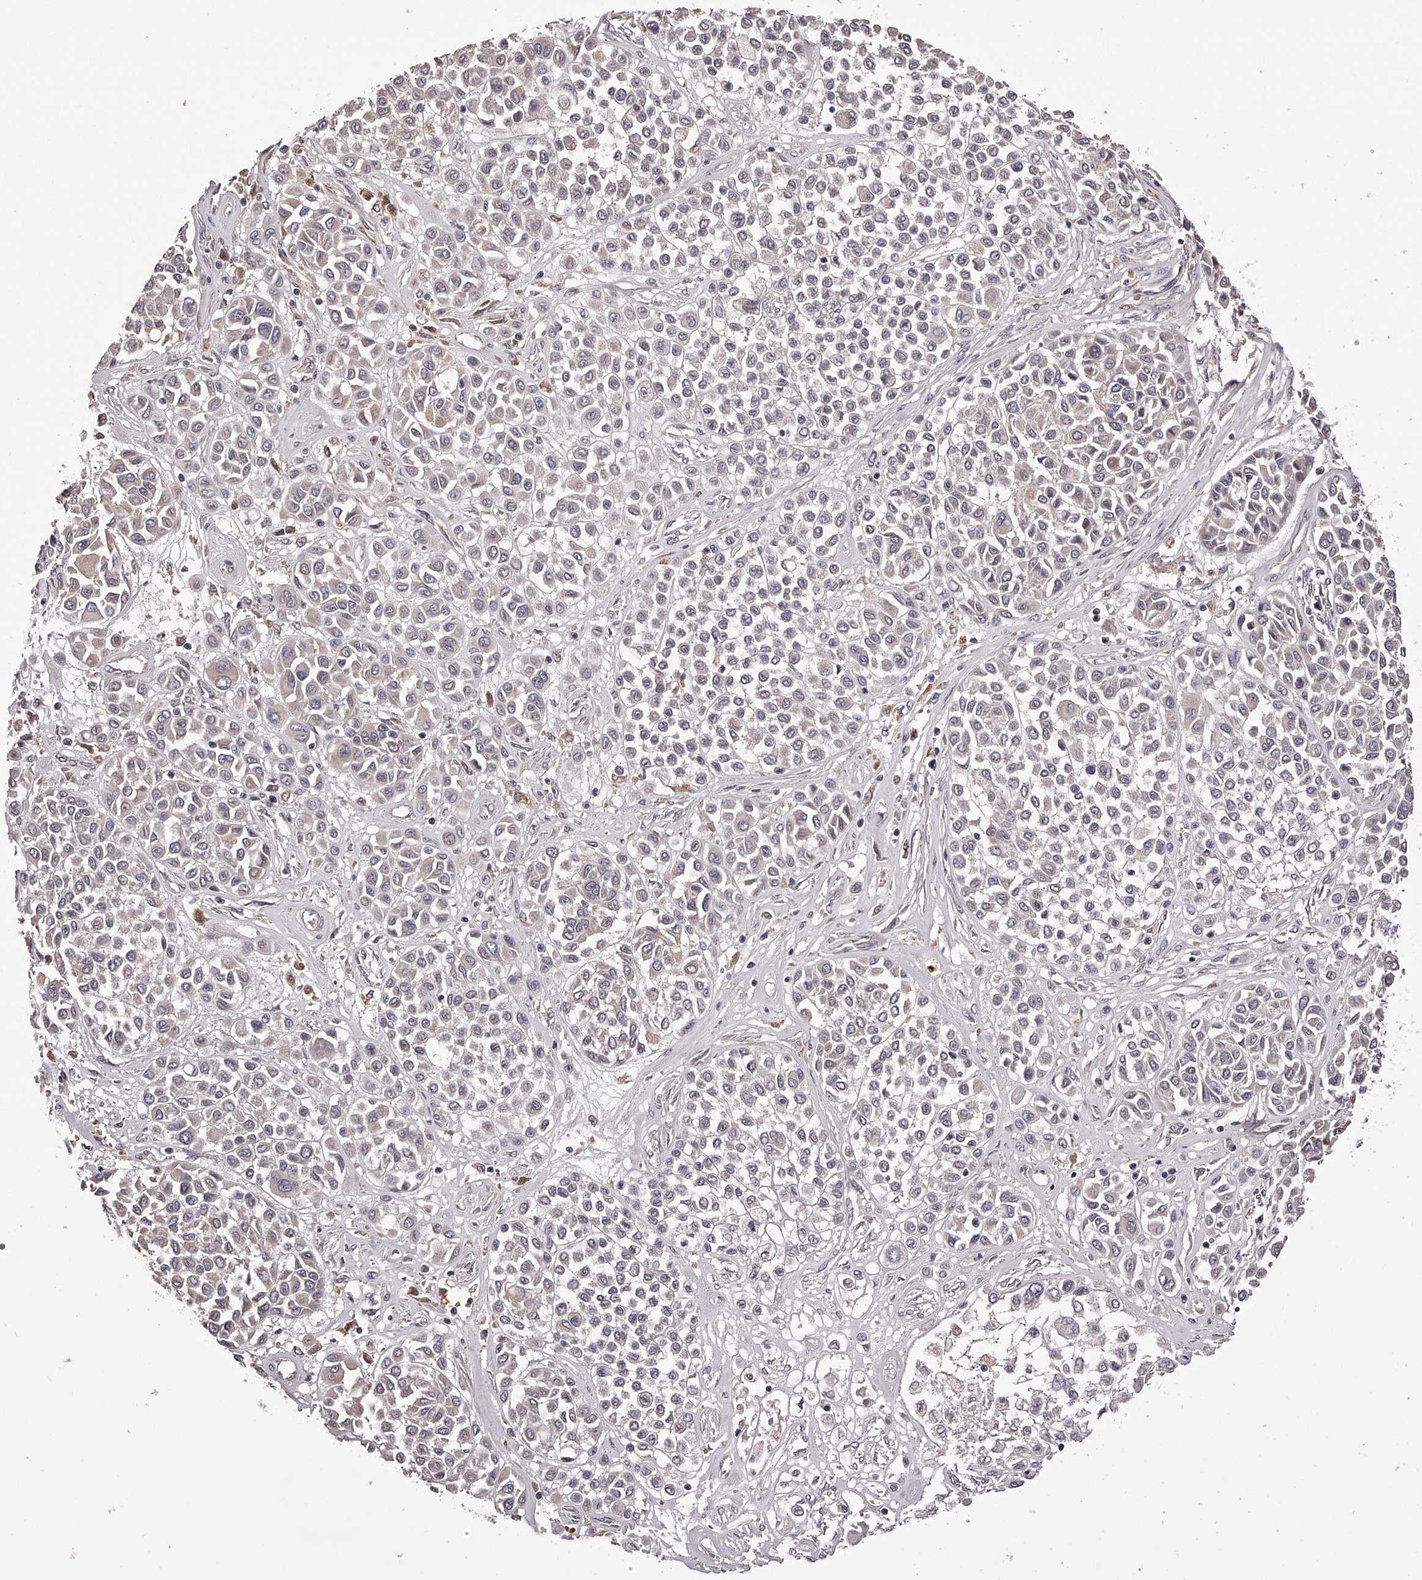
{"staining": {"intensity": "weak", "quantity": ">75%", "location": "cytoplasmic/membranous"}, "tissue": "melanoma", "cell_type": "Tumor cells", "image_type": "cancer", "snomed": [{"axis": "morphology", "description": "Malignant melanoma, Metastatic site"}, {"axis": "topography", "description": "Soft tissue"}], "caption": "Immunohistochemistry (IHC) image of neoplastic tissue: human malignant melanoma (metastatic site) stained using immunohistochemistry (IHC) exhibits low levels of weak protein expression localized specifically in the cytoplasmic/membranous of tumor cells, appearing as a cytoplasmic/membranous brown color.", "gene": "ODF2L", "patient": {"sex": "male", "age": 41}}